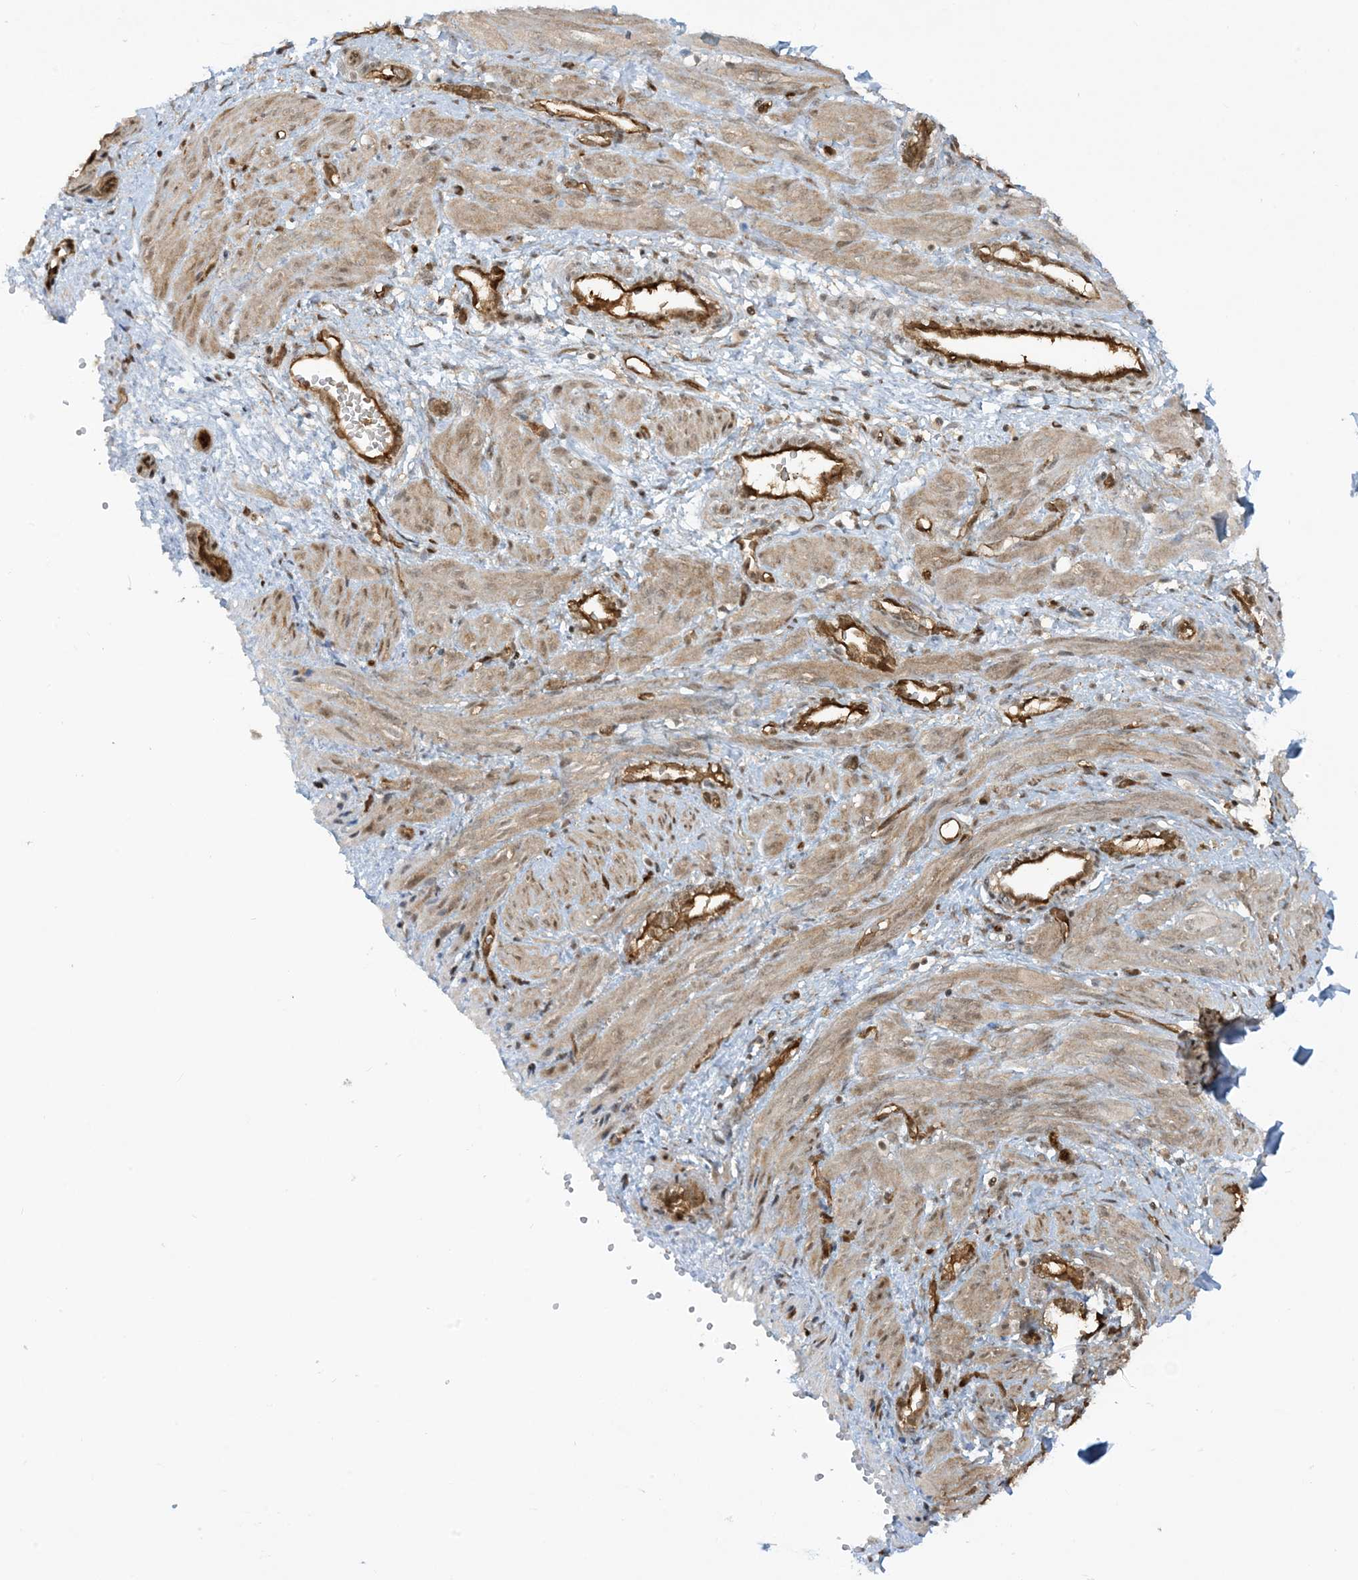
{"staining": {"intensity": "weak", "quantity": "25%-75%", "location": "cytoplasmic/membranous,nuclear"}, "tissue": "smooth muscle", "cell_type": "Smooth muscle cells", "image_type": "normal", "snomed": [{"axis": "morphology", "description": "Normal tissue, NOS"}, {"axis": "topography", "description": "Endometrium"}], "caption": "Benign smooth muscle shows weak cytoplasmic/membranous,nuclear expression in approximately 25%-75% of smooth muscle cells, visualized by immunohistochemistry. Nuclei are stained in blue.", "gene": "CERT1", "patient": {"sex": "female", "age": 33}}